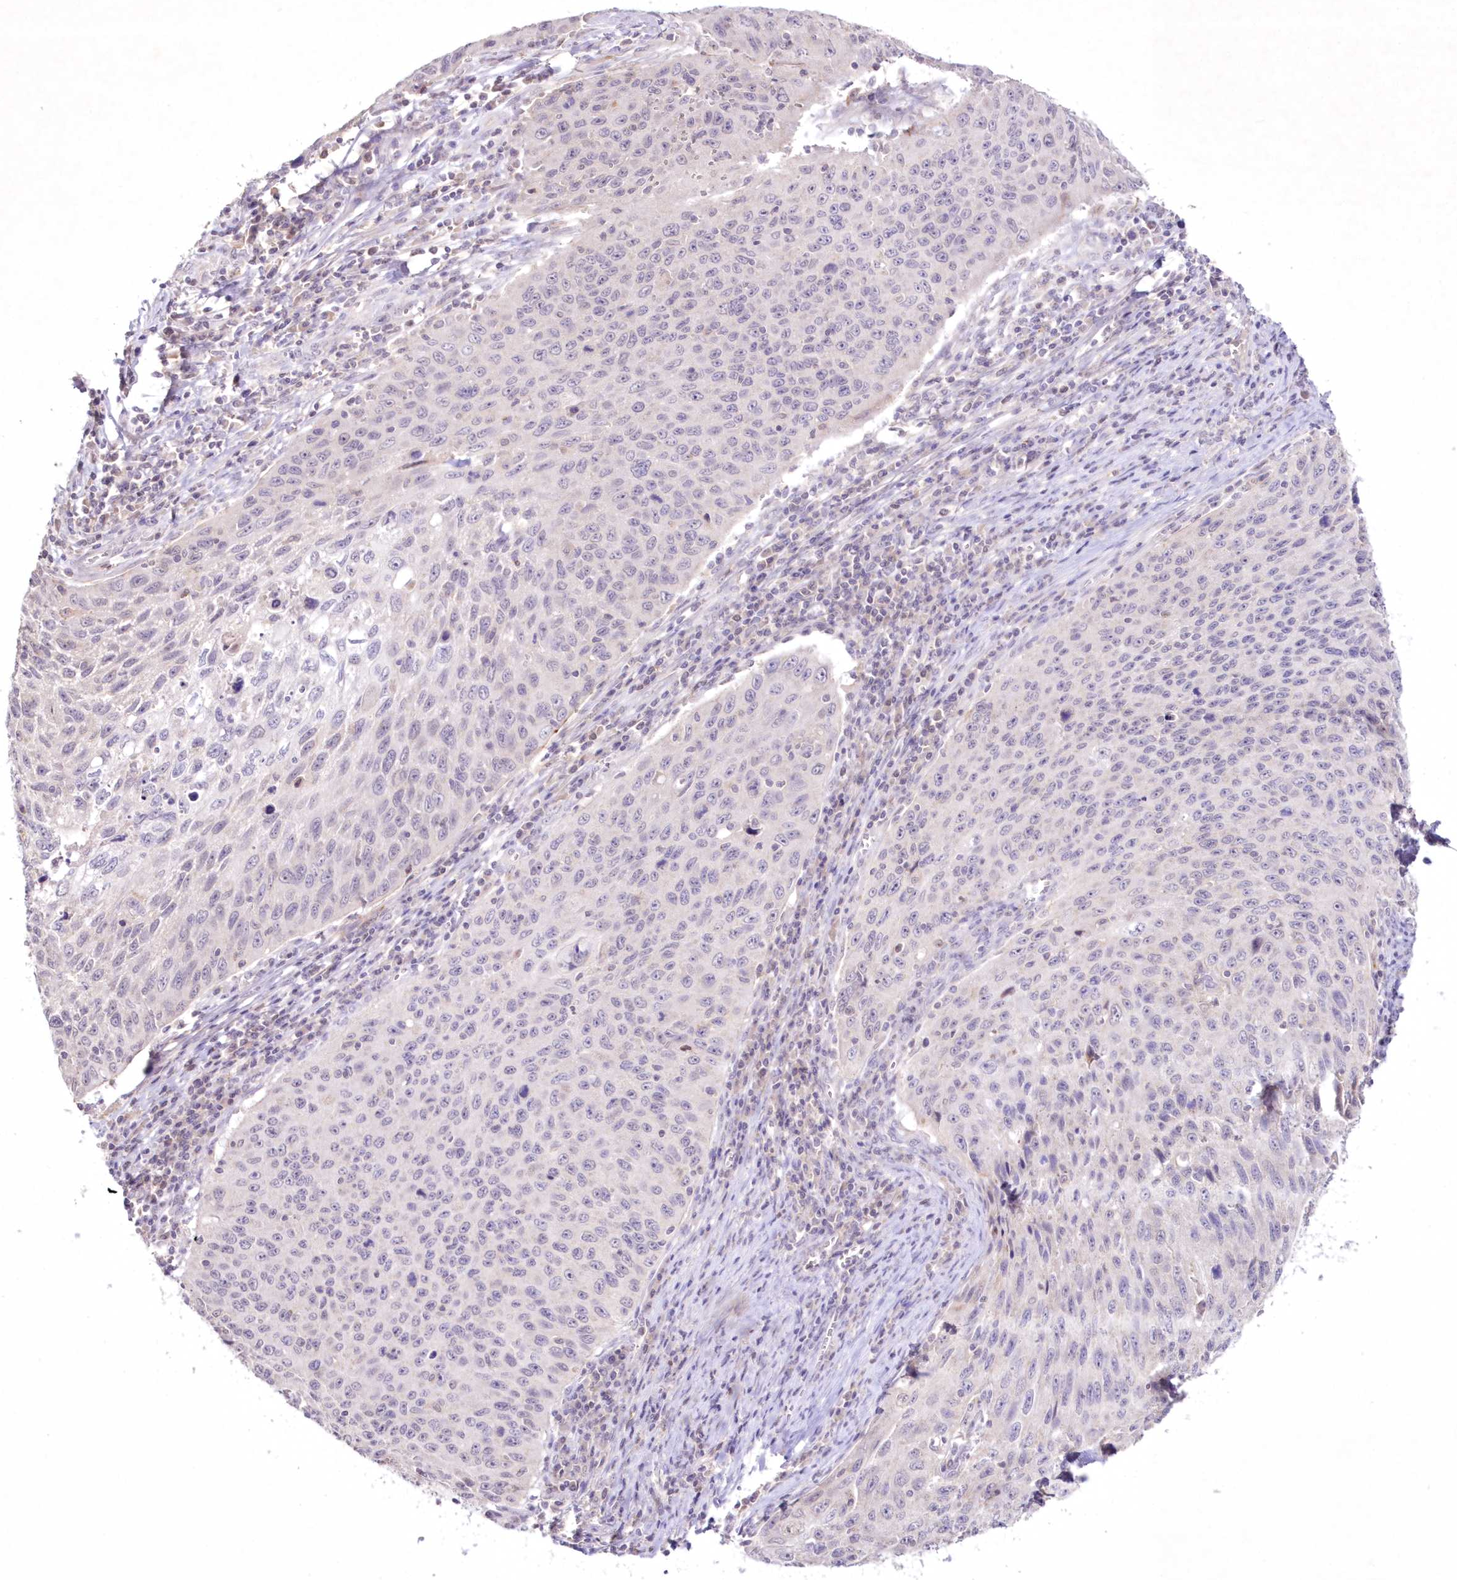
{"staining": {"intensity": "negative", "quantity": "none", "location": "none"}, "tissue": "cervical cancer", "cell_type": "Tumor cells", "image_type": "cancer", "snomed": [{"axis": "morphology", "description": "Squamous cell carcinoma, NOS"}, {"axis": "topography", "description": "Cervix"}], "caption": "Protein analysis of cervical squamous cell carcinoma demonstrates no significant positivity in tumor cells.", "gene": "NEU4", "patient": {"sex": "female", "age": 53}}